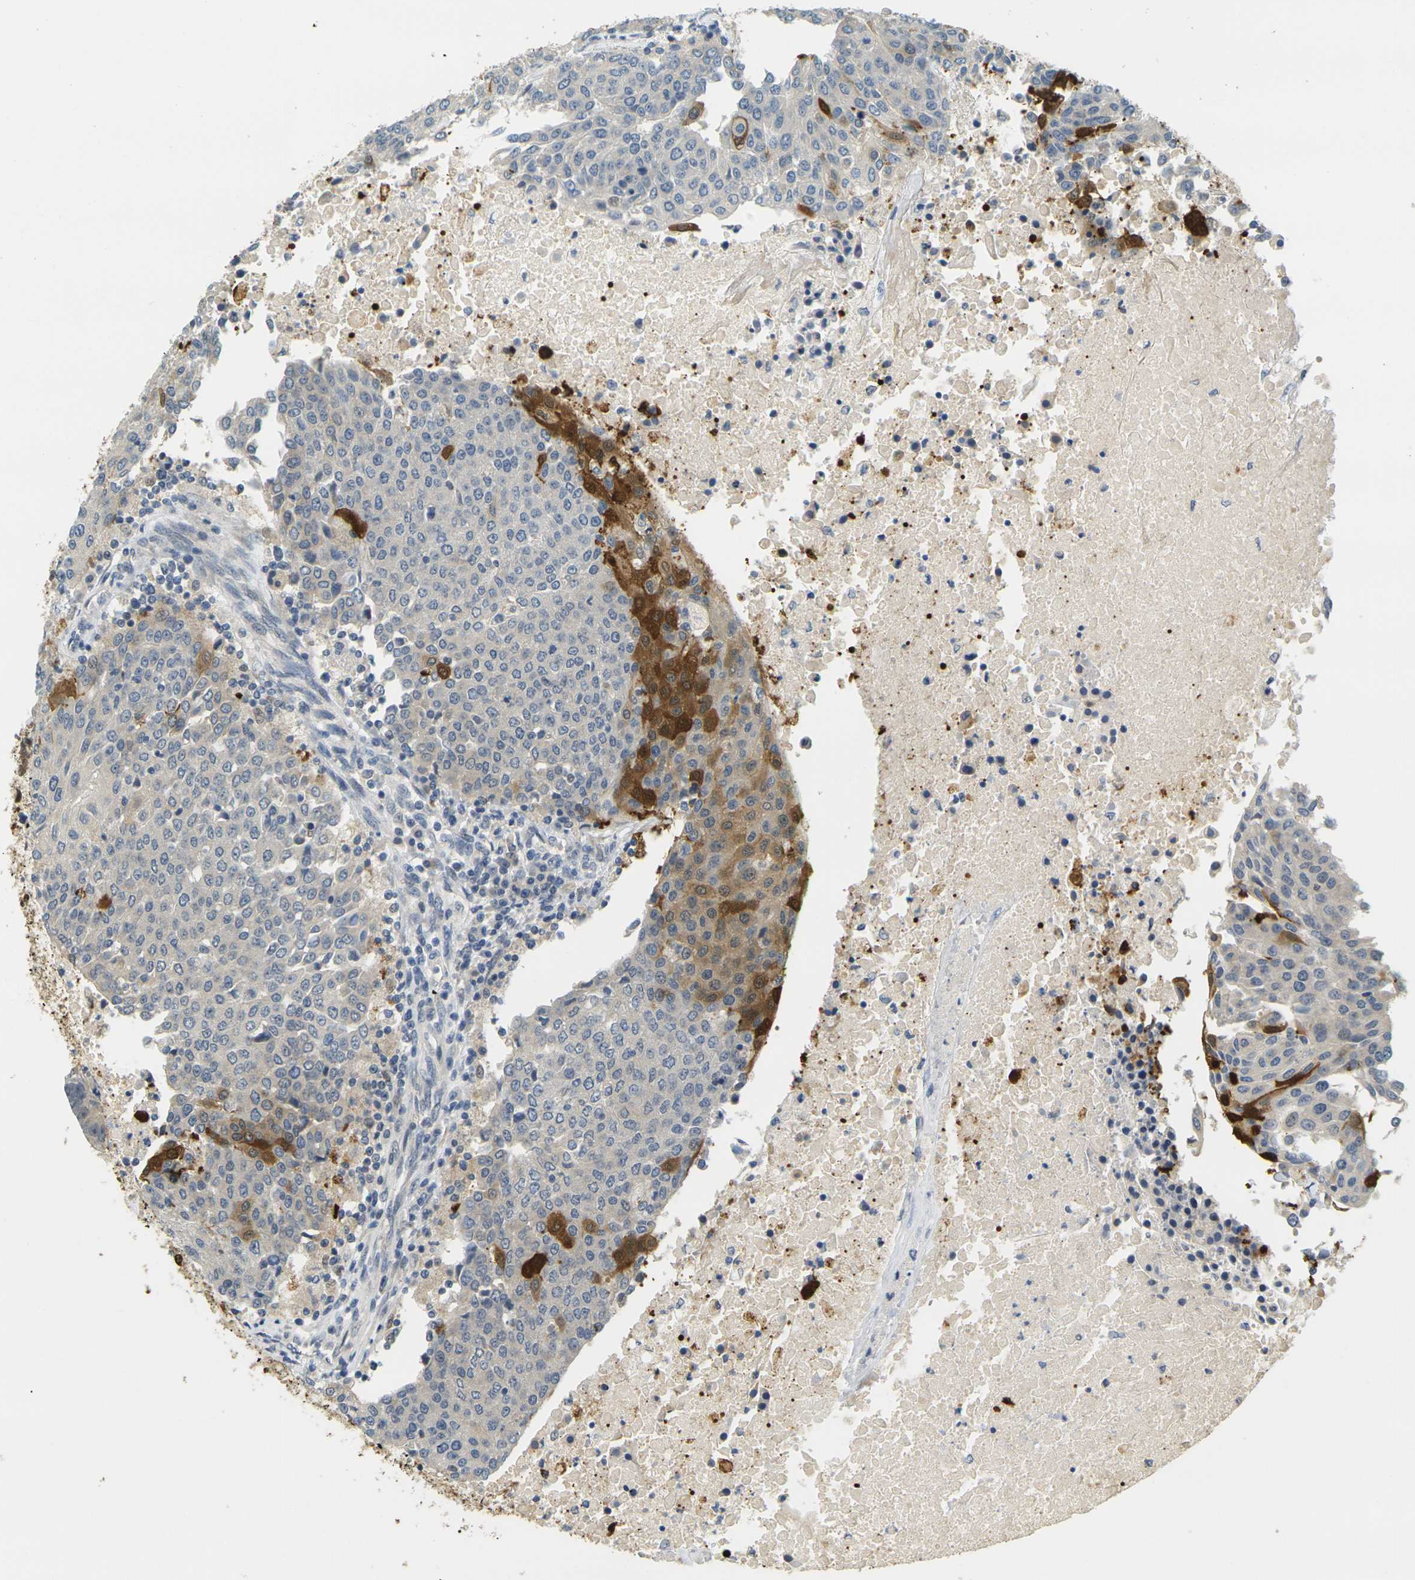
{"staining": {"intensity": "moderate", "quantity": "<25%", "location": "cytoplasmic/membranous,nuclear"}, "tissue": "urothelial cancer", "cell_type": "Tumor cells", "image_type": "cancer", "snomed": [{"axis": "morphology", "description": "Urothelial carcinoma, High grade"}, {"axis": "topography", "description": "Urinary bladder"}], "caption": "Urothelial carcinoma (high-grade) stained for a protein exhibits moderate cytoplasmic/membranous and nuclear positivity in tumor cells.", "gene": "KLHL8", "patient": {"sex": "female", "age": 85}}